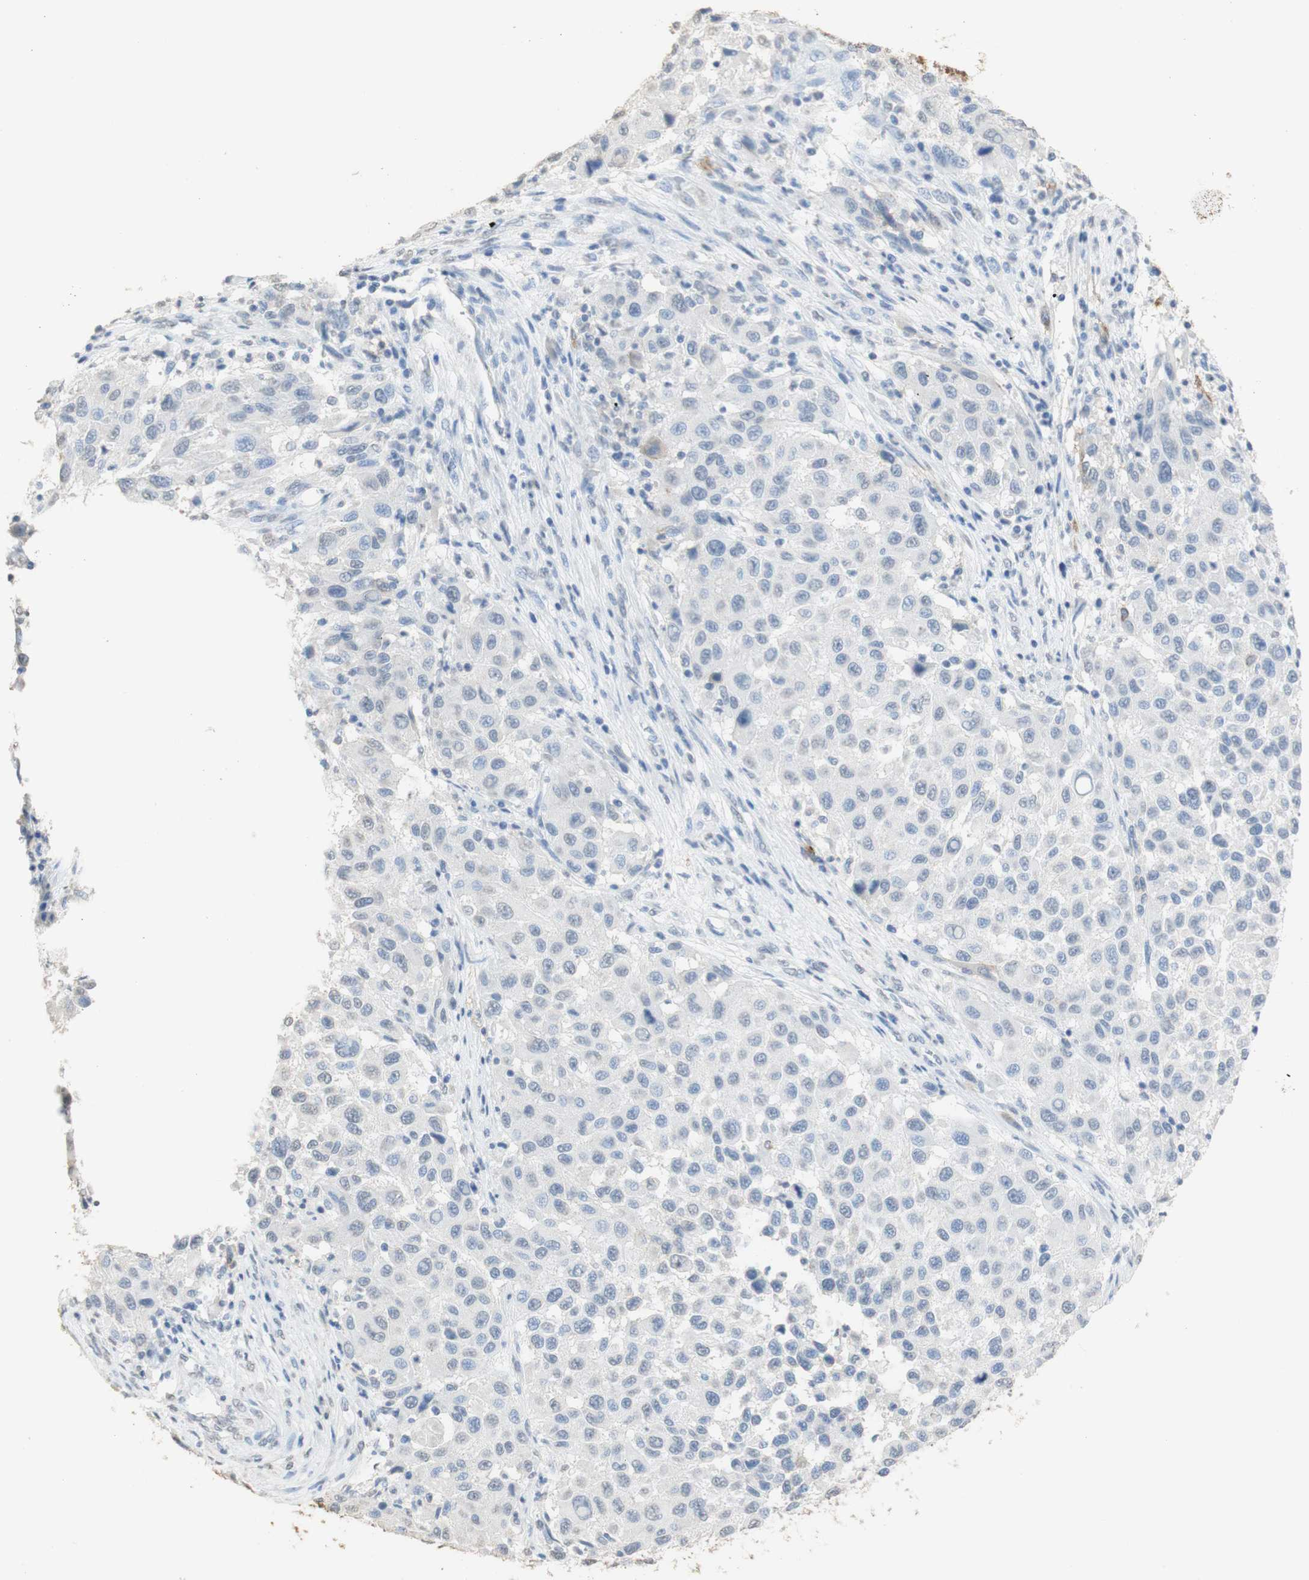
{"staining": {"intensity": "negative", "quantity": "none", "location": "none"}, "tissue": "melanoma", "cell_type": "Tumor cells", "image_type": "cancer", "snomed": [{"axis": "morphology", "description": "Malignant melanoma, Metastatic site"}, {"axis": "topography", "description": "Lymph node"}], "caption": "An image of human malignant melanoma (metastatic site) is negative for staining in tumor cells.", "gene": "L1CAM", "patient": {"sex": "male", "age": 61}}